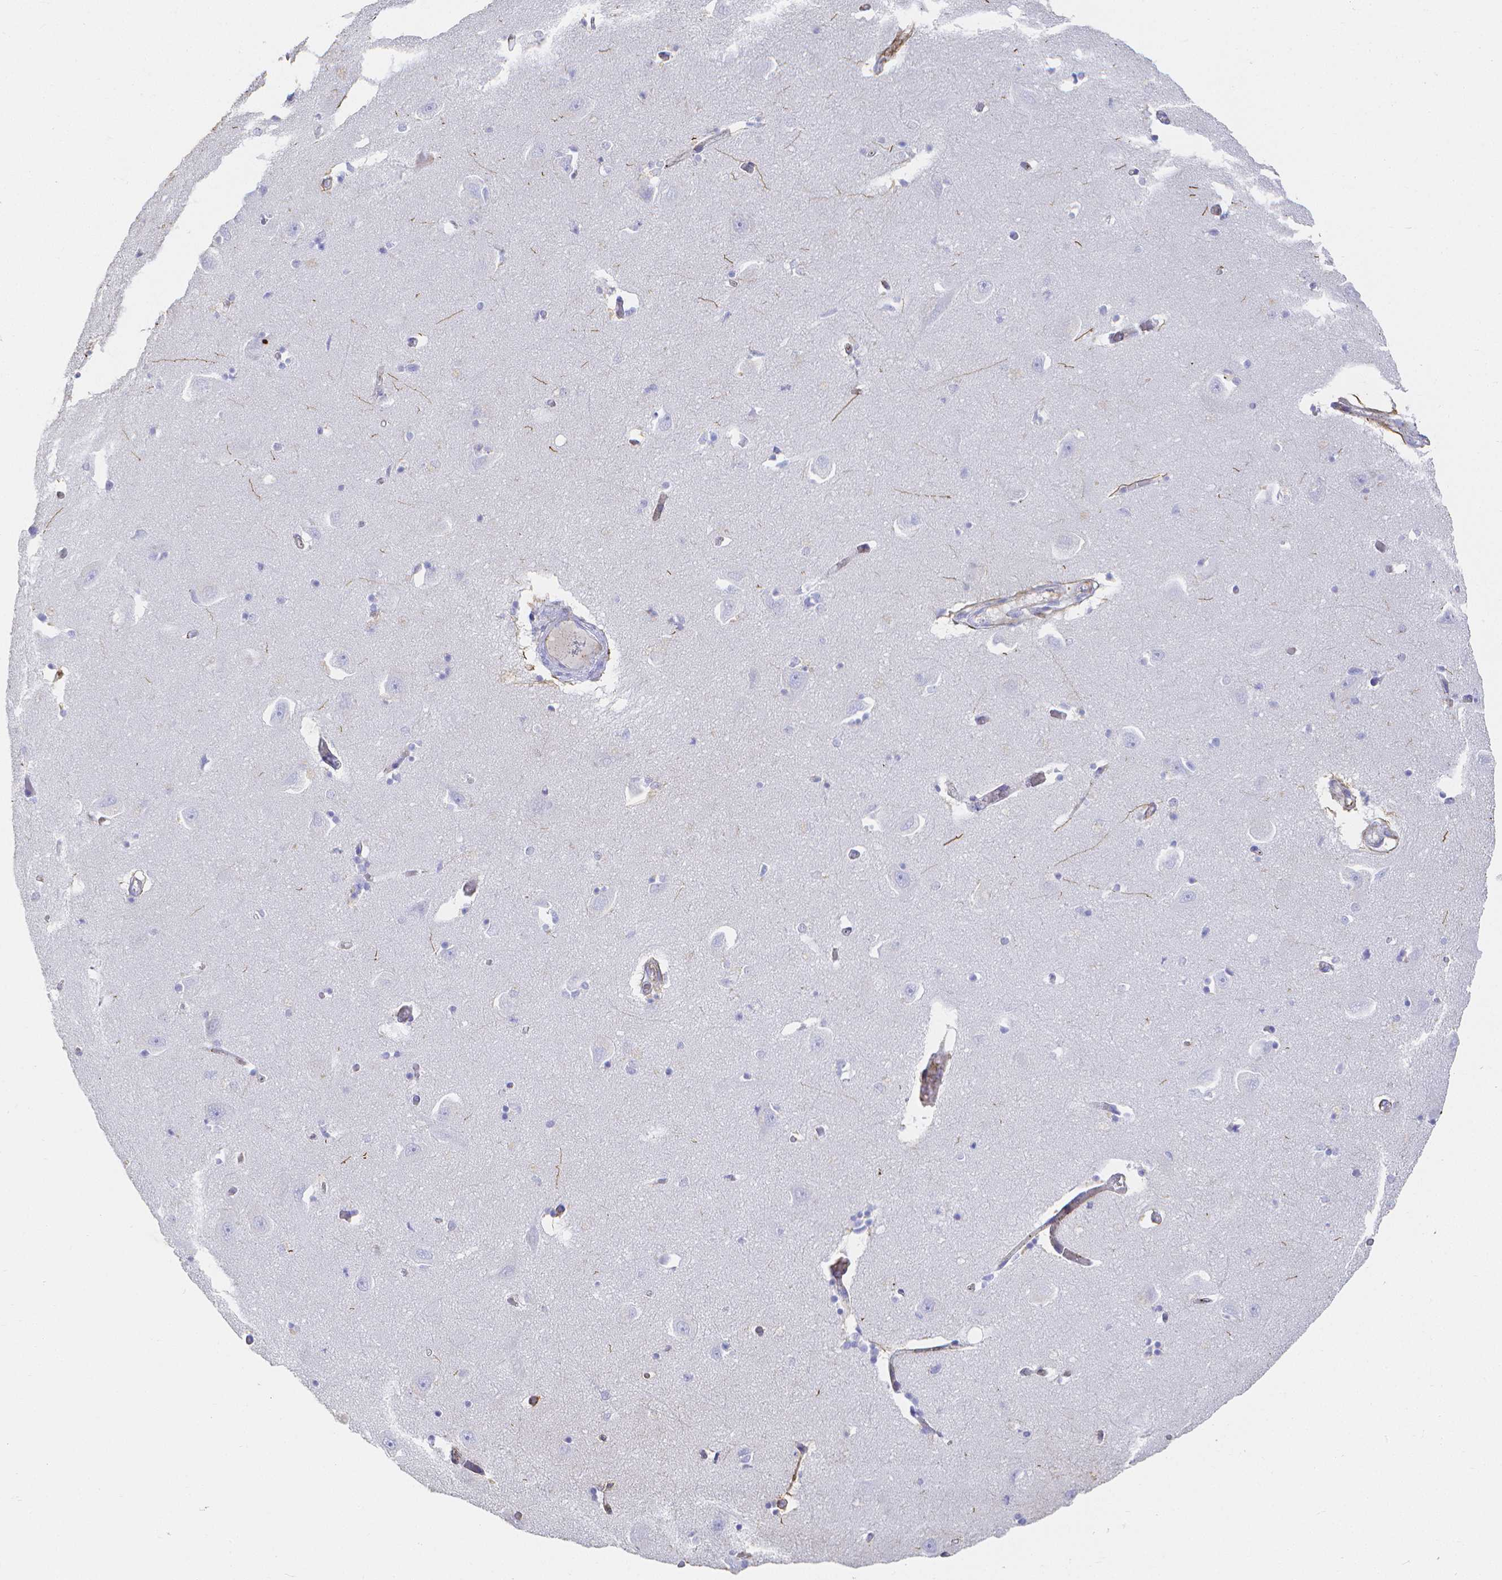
{"staining": {"intensity": "strong", "quantity": "<25%", "location": "cytoplasmic/membranous"}, "tissue": "caudate", "cell_type": "Glial cells", "image_type": "normal", "snomed": [{"axis": "morphology", "description": "Normal tissue, NOS"}, {"axis": "topography", "description": "Lateral ventricle wall"}, {"axis": "topography", "description": "Hippocampus"}], "caption": "Approximately <25% of glial cells in unremarkable human caudate exhibit strong cytoplasmic/membranous protein expression as visualized by brown immunohistochemical staining.", "gene": "SMURF1", "patient": {"sex": "female", "age": 63}}